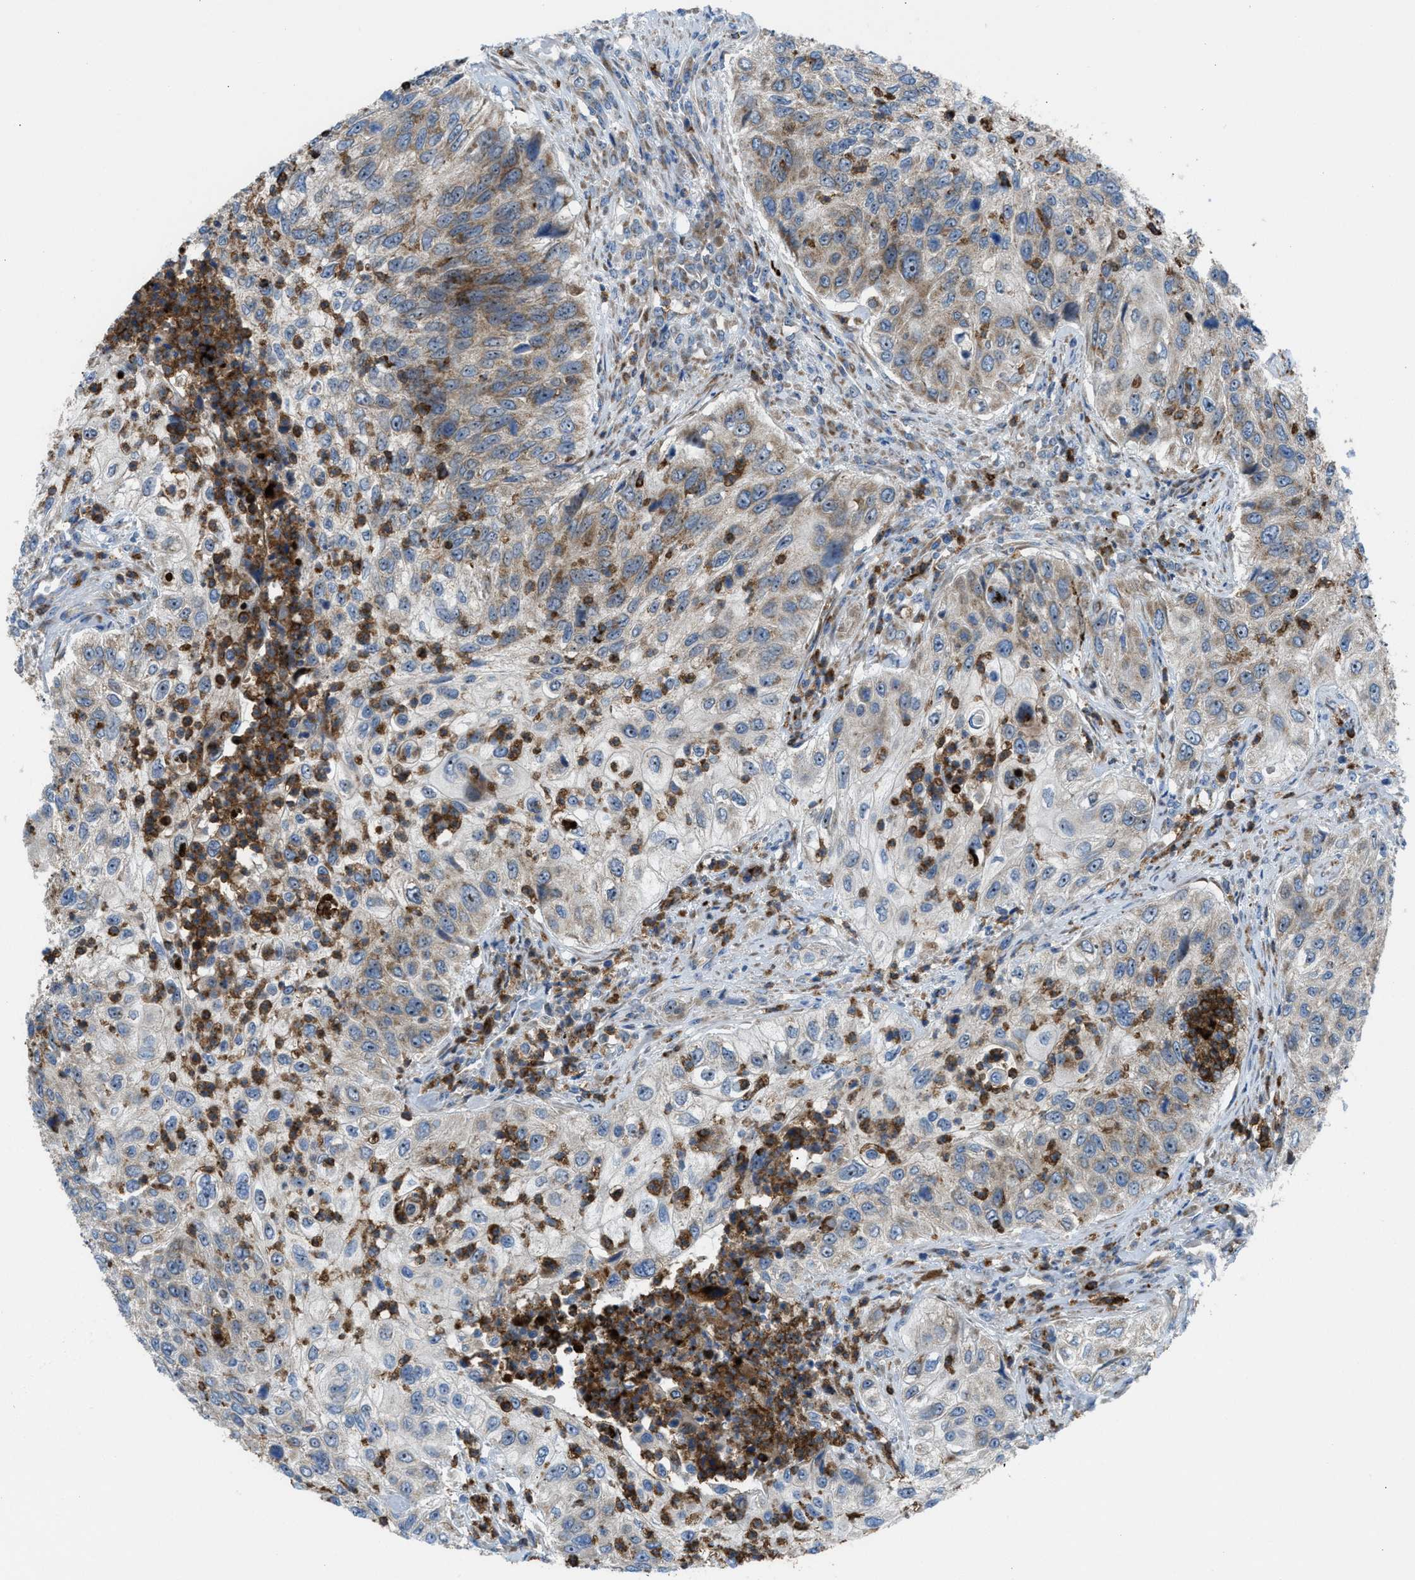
{"staining": {"intensity": "moderate", "quantity": "25%-75%", "location": "cytoplasmic/membranous"}, "tissue": "urothelial cancer", "cell_type": "Tumor cells", "image_type": "cancer", "snomed": [{"axis": "morphology", "description": "Urothelial carcinoma, High grade"}, {"axis": "topography", "description": "Urinary bladder"}], "caption": "A histopathology image showing moderate cytoplasmic/membranous positivity in approximately 25%-75% of tumor cells in urothelial carcinoma (high-grade), as visualized by brown immunohistochemical staining.", "gene": "TPH1", "patient": {"sex": "female", "age": 60}}